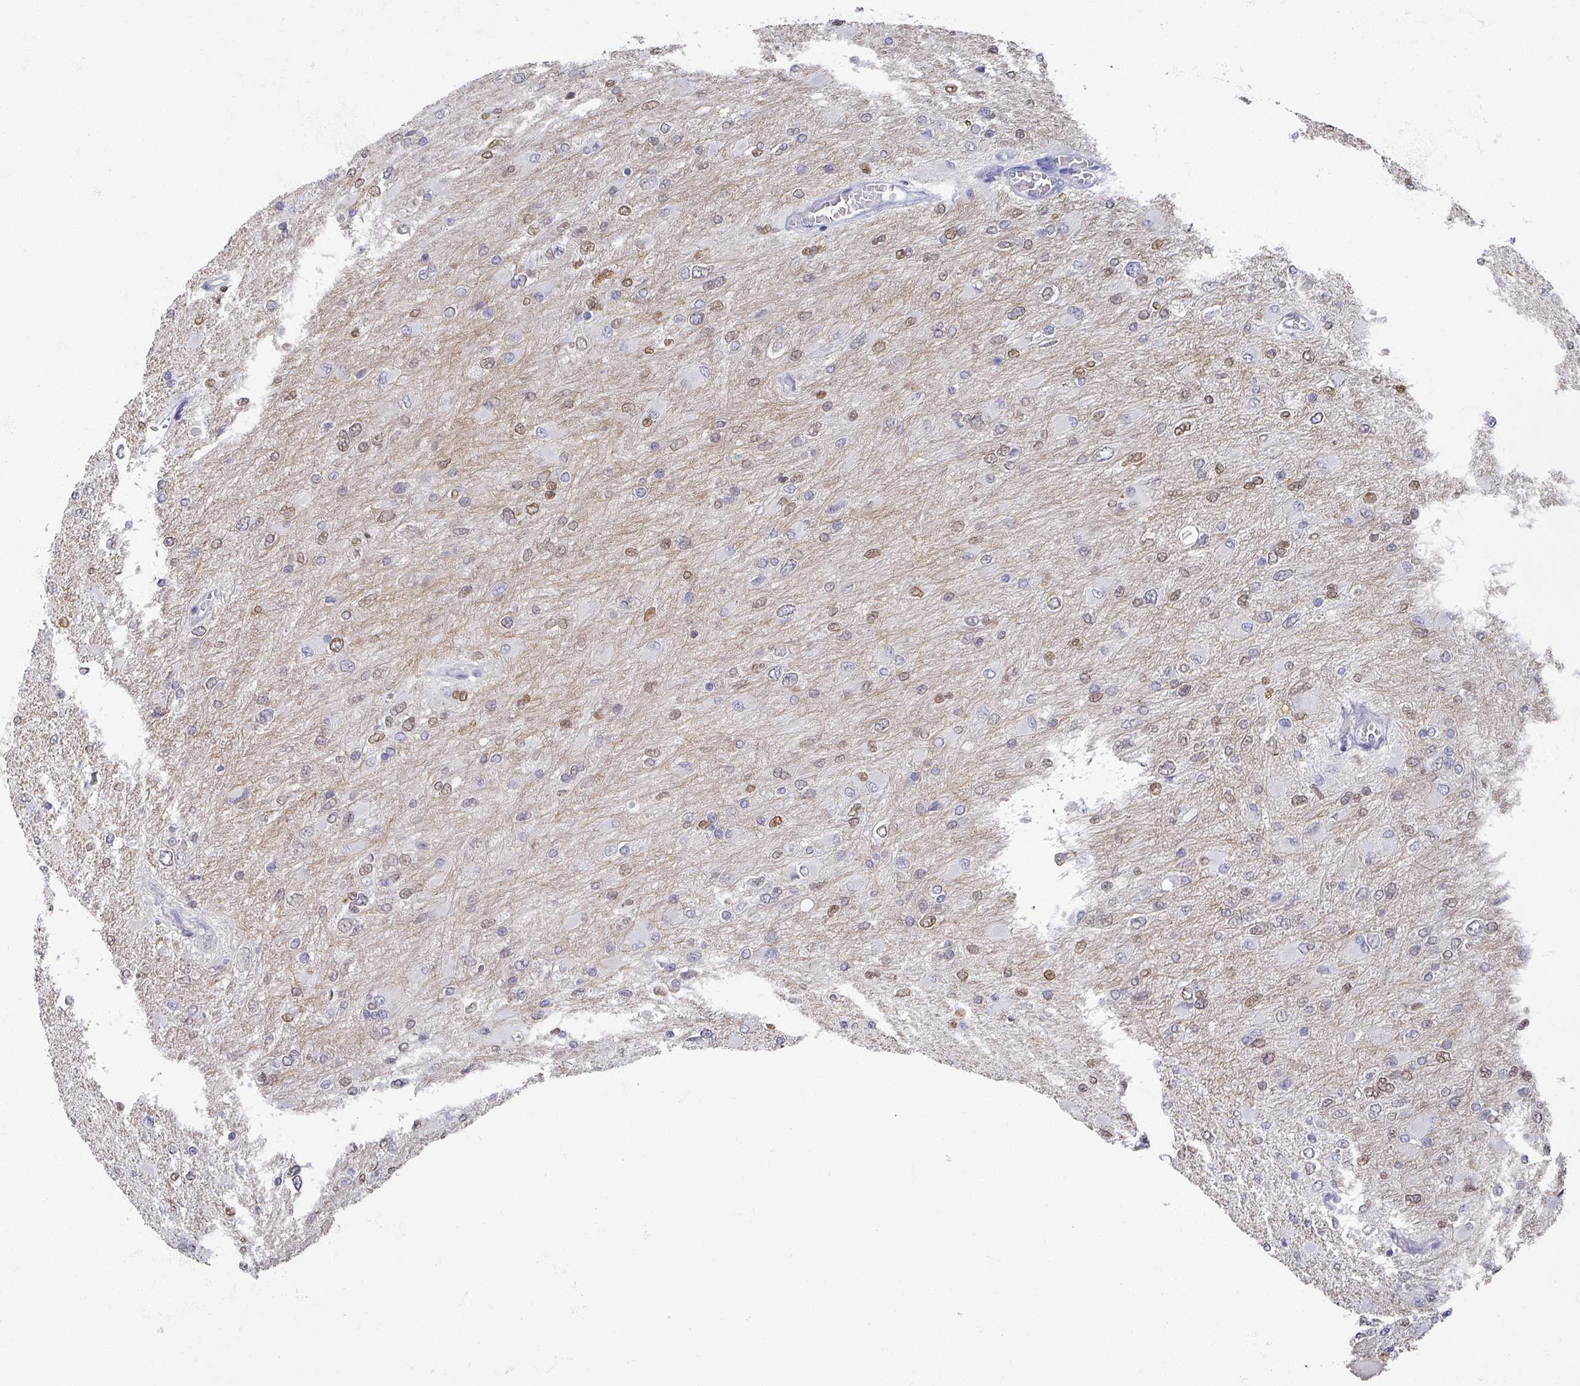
{"staining": {"intensity": "moderate", "quantity": "<25%", "location": "nuclear"}, "tissue": "glioma", "cell_type": "Tumor cells", "image_type": "cancer", "snomed": [{"axis": "morphology", "description": "Glioma, malignant, High grade"}, {"axis": "topography", "description": "Cerebral cortex"}], "caption": "Glioma was stained to show a protein in brown. There is low levels of moderate nuclear positivity in about <25% of tumor cells.", "gene": "OMG", "patient": {"sex": "female", "age": 36}}